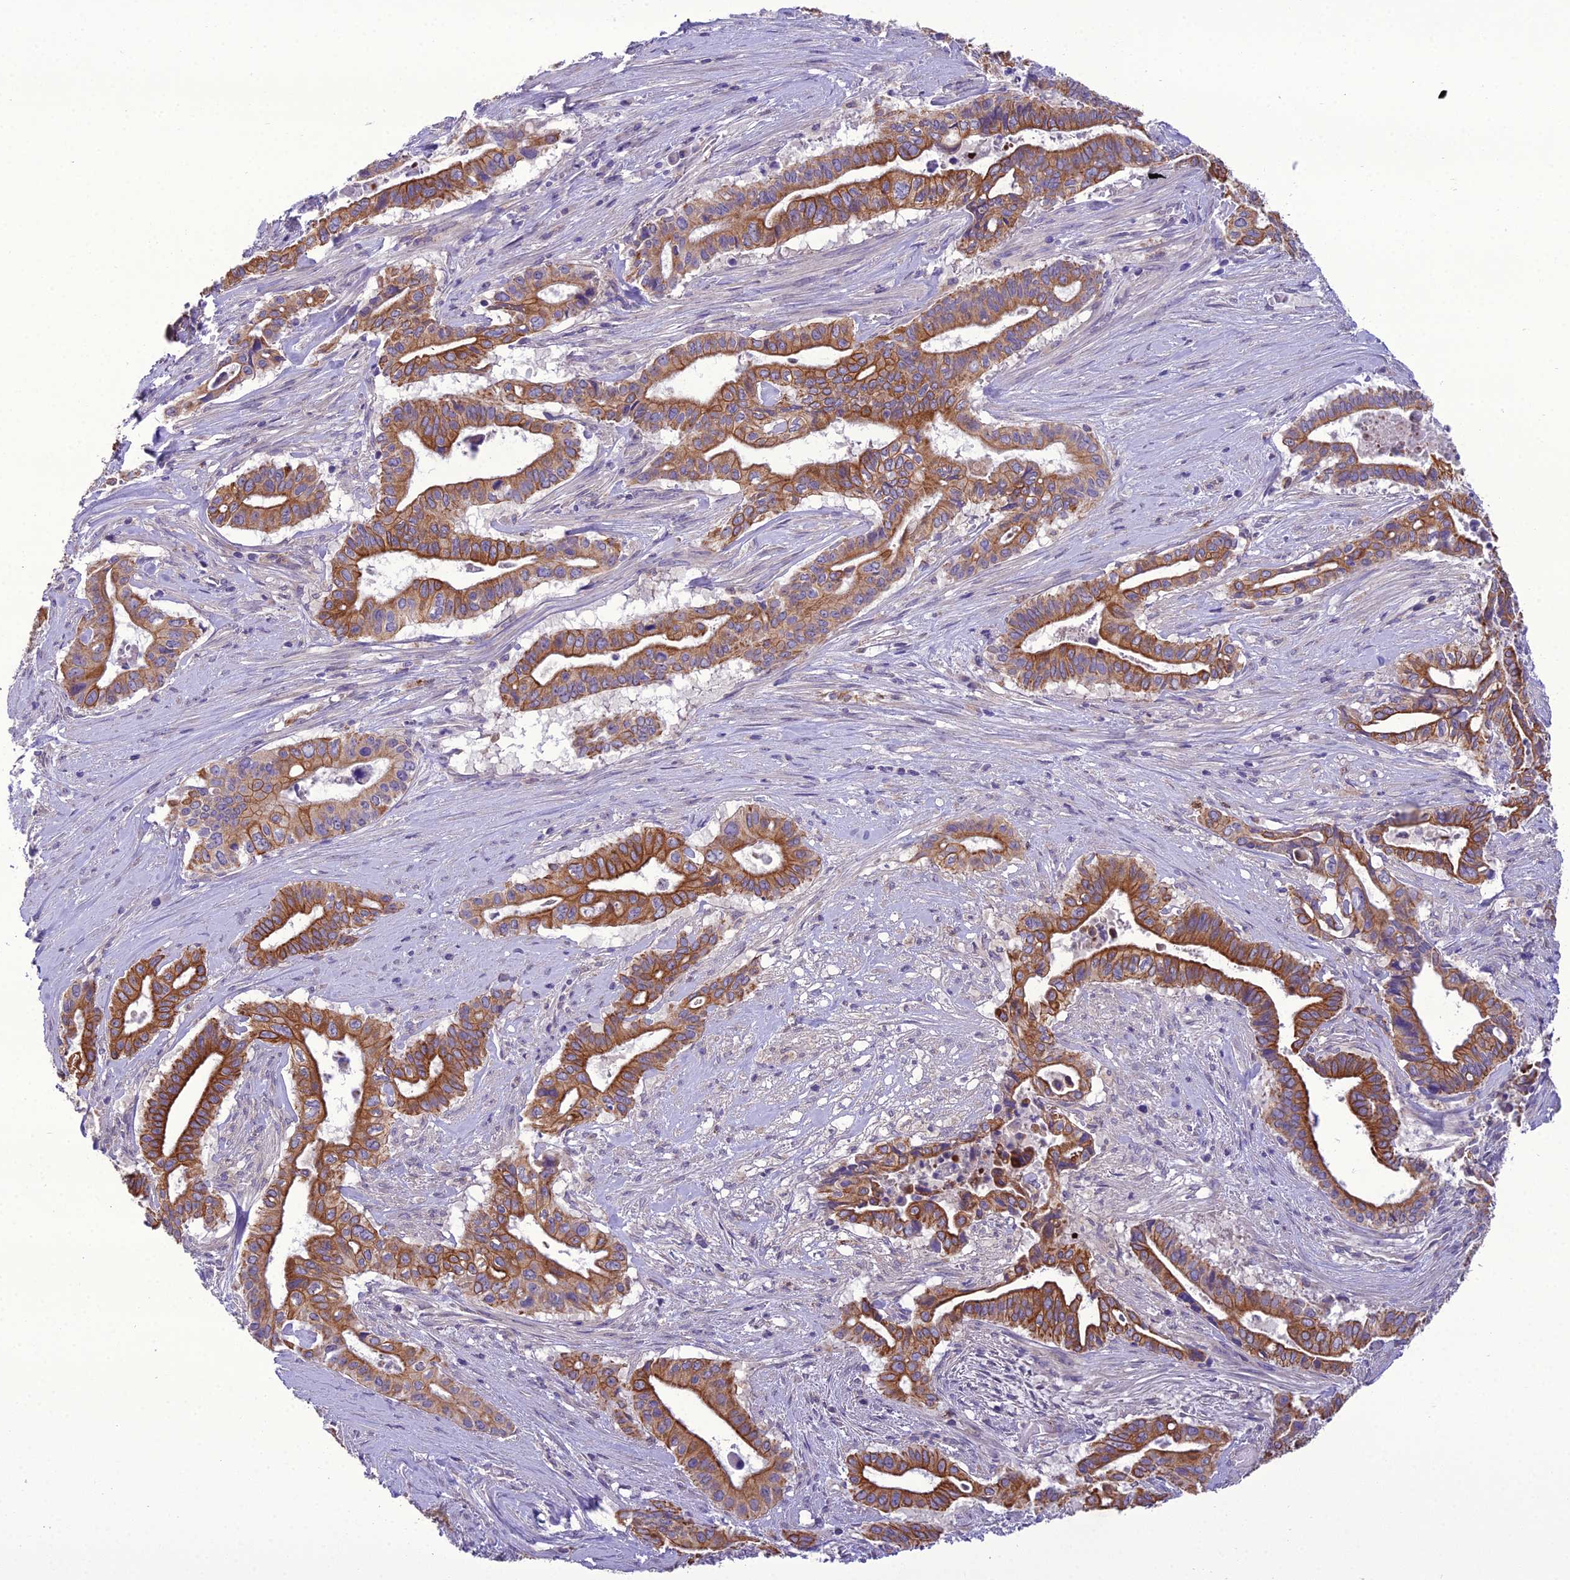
{"staining": {"intensity": "moderate", "quantity": ">75%", "location": "cytoplasmic/membranous"}, "tissue": "pancreatic cancer", "cell_type": "Tumor cells", "image_type": "cancer", "snomed": [{"axis": "morphology", "description": "Adenocarcinoma, NOS"}, {"axis": "topography", "description": "Pancreas"}], "caption": "Immunohistochemical staining of human adenocarcinoma (pancreatic) exhibits medium levels of moderate cytoplasmic/membranous protein expression in about >75% of tumor cells. Nuclei are stained in blue.", "gene": "SCRT1", "patient": {"sex": "female", "age": 77}}